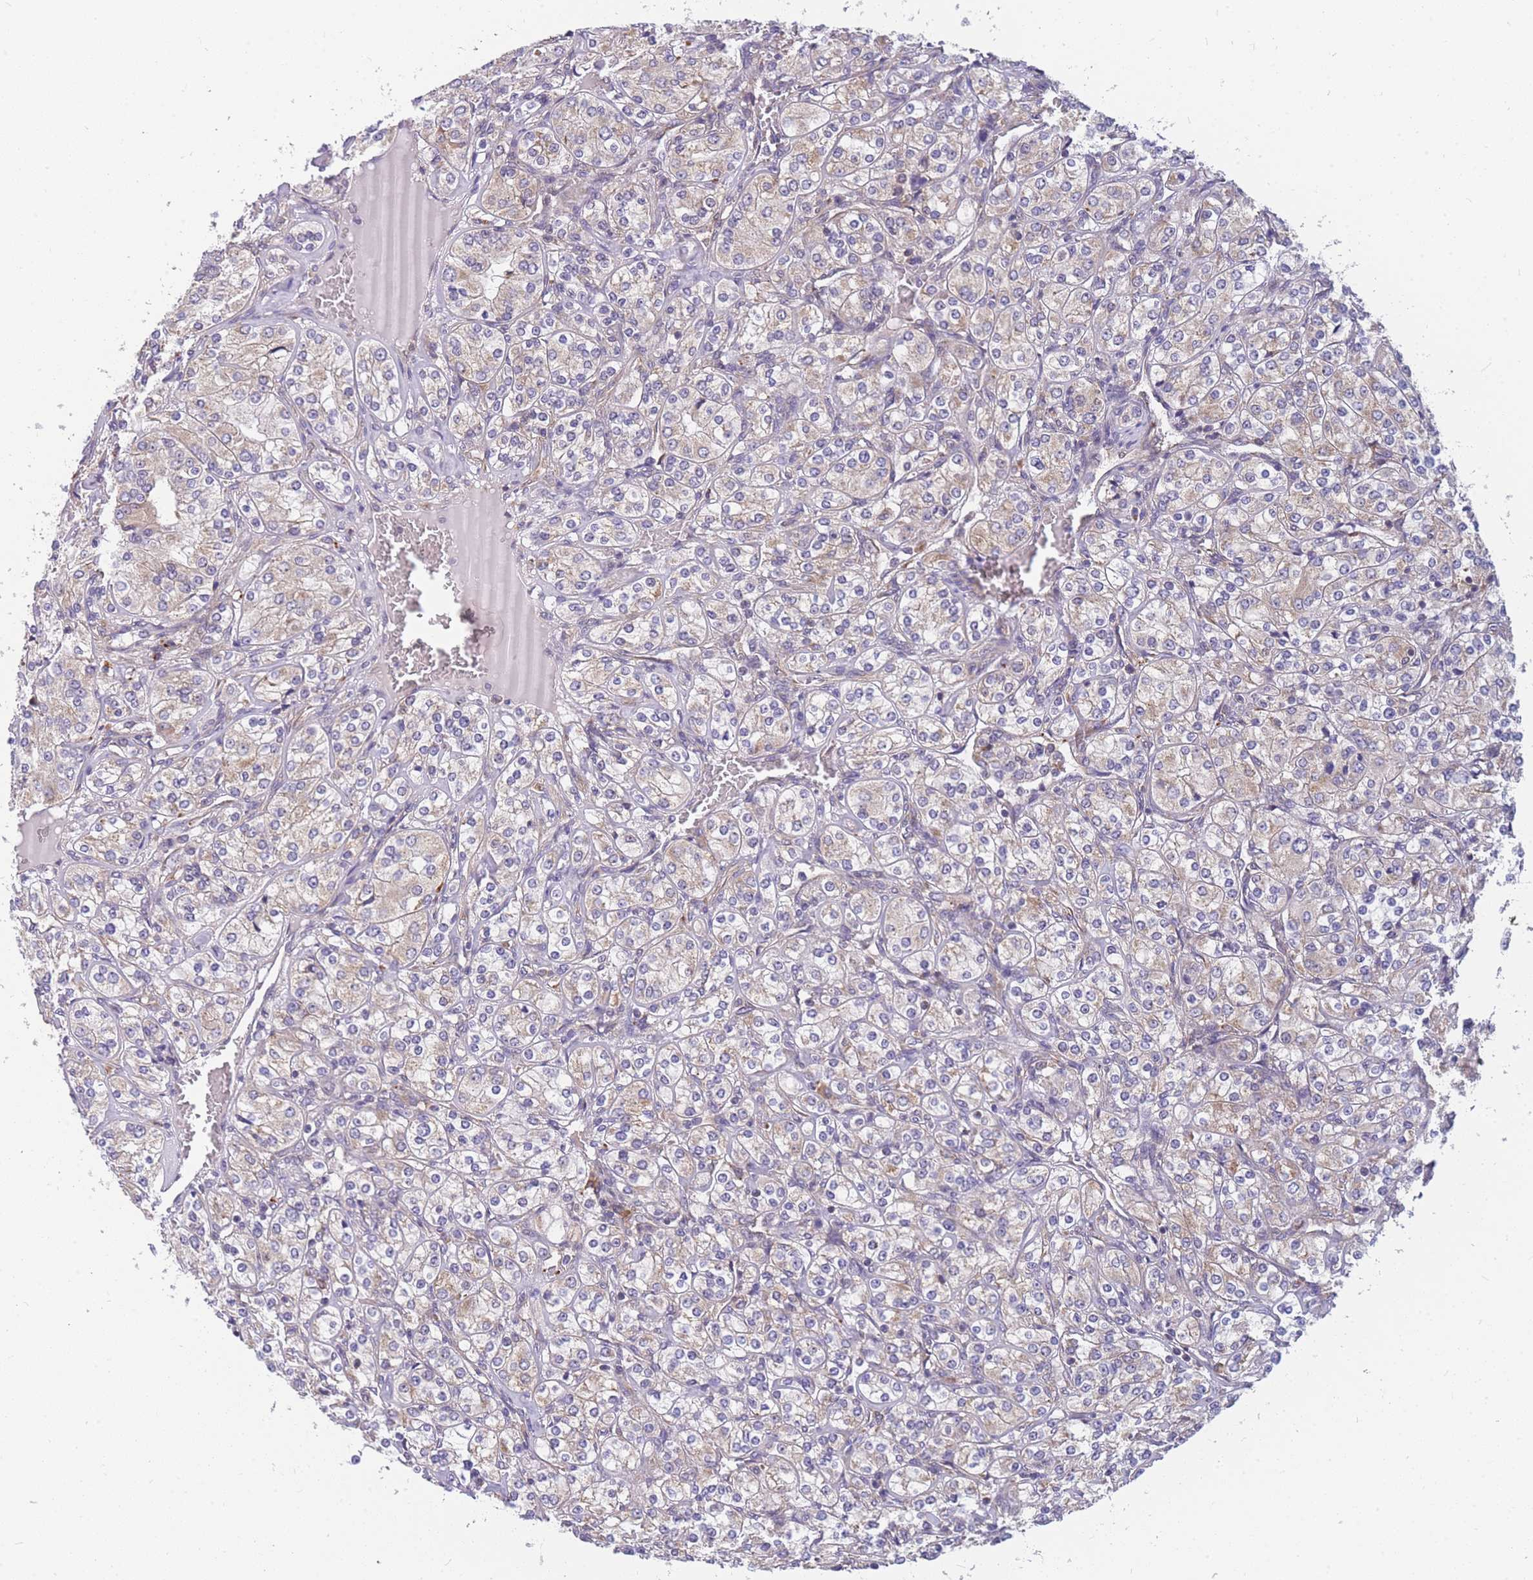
{"staining": {"intensity": "weak", "quantity": "<25%", "location": "cytoplasmic/membranous"}, "tissue": "renal cancer", "cell_type": "Tumor cells", "image_type": "cancer", "snomed": [{"axis": "morphology", "description": "Adenocarcinoma, NOS"}, {"axis": "topography", "description": "Kidney"}], "caption": "Immunohistochemical staining of renal cancer displays no significant positivity in tumor cells. Nuclei are stained in blue.", "gene": "MRPL23", "patient": {"sex": "male", "age": 77}}